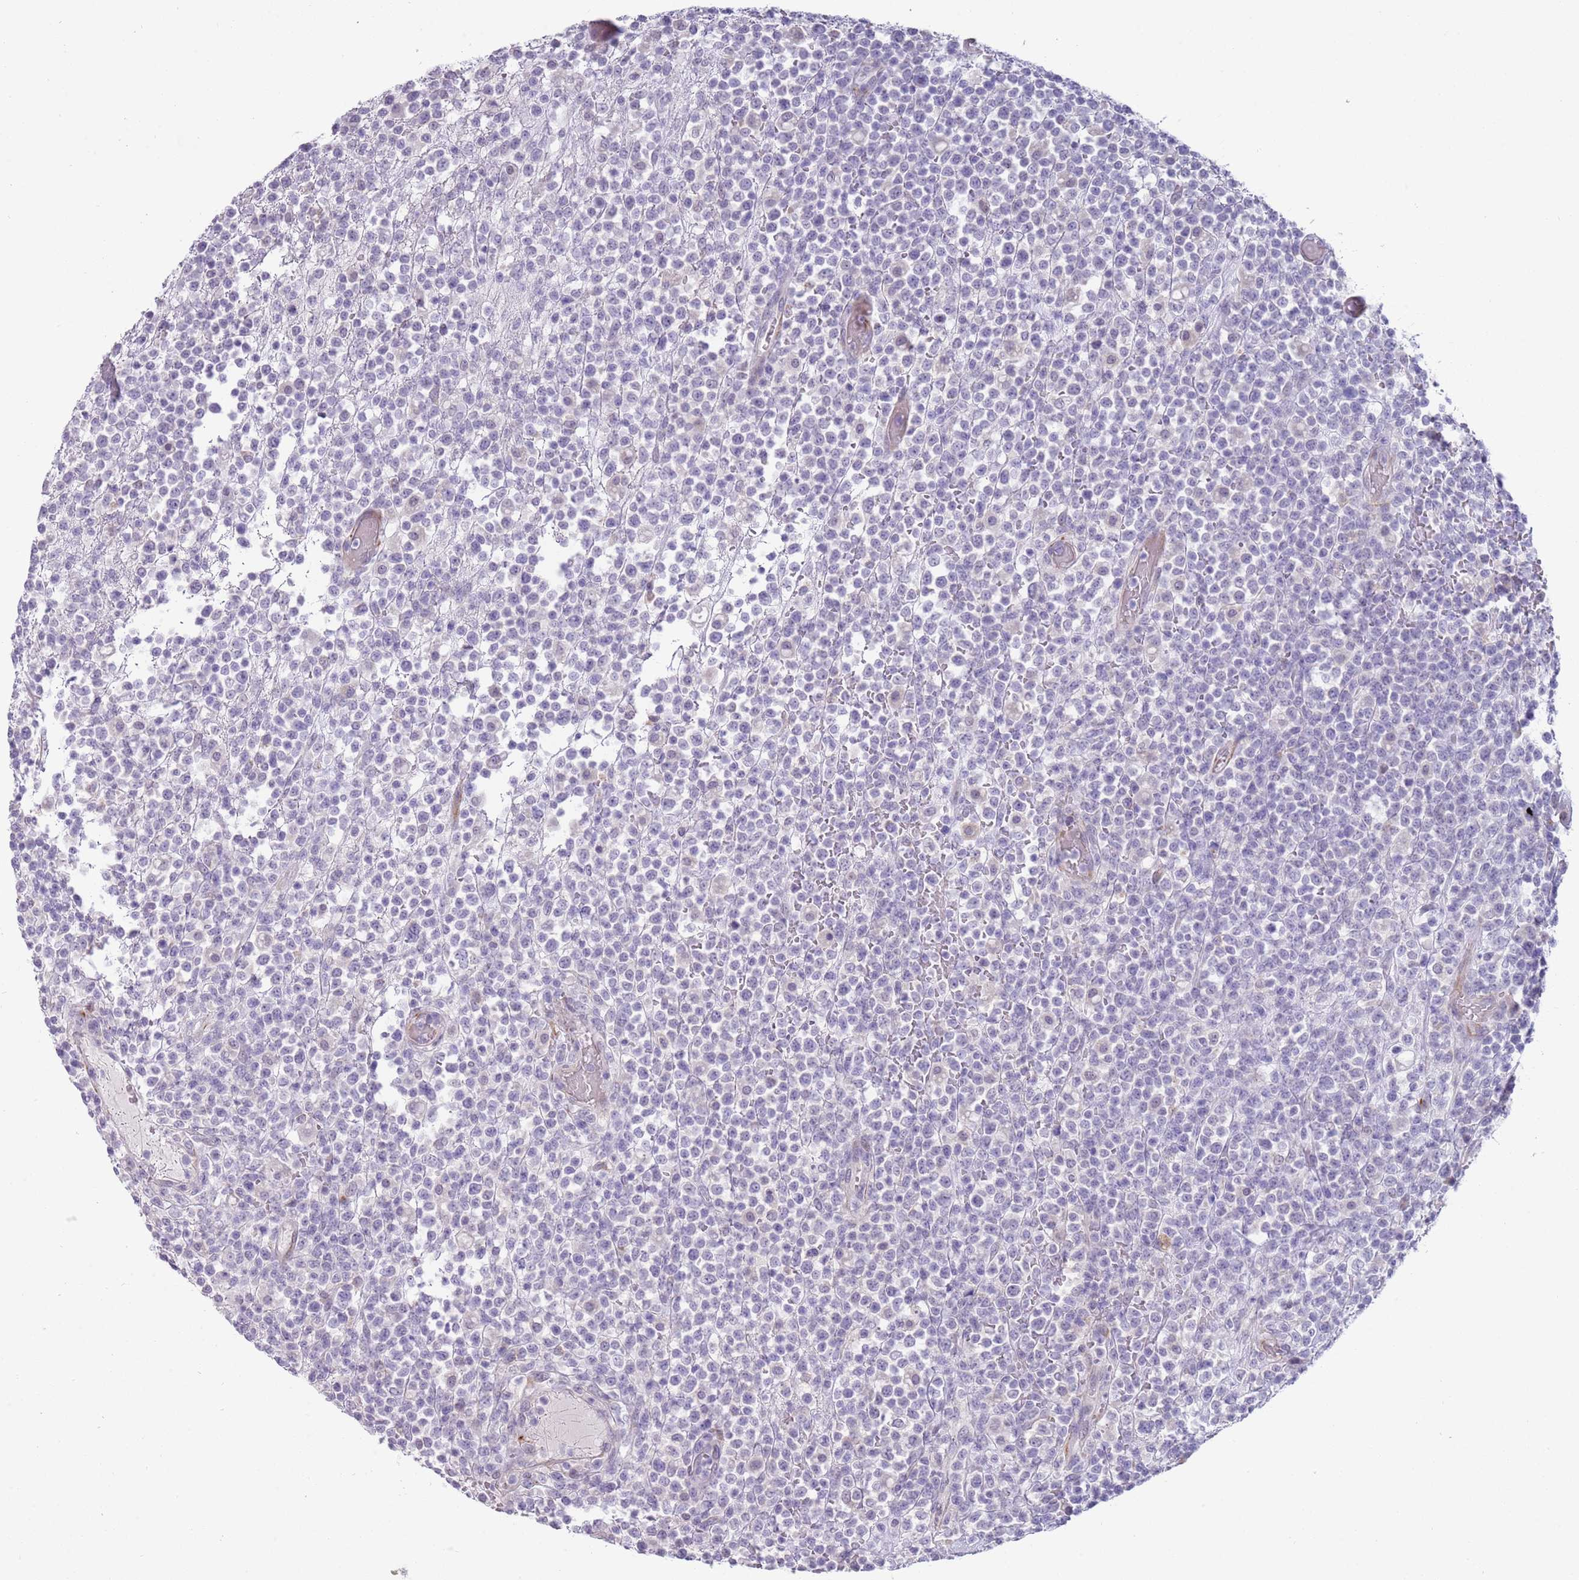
{"staining": {"intensity": "negative", "quantity": "none", "location": "none"}, "tissue": "lymphoma", "cell_type": "Tumor cells", "image_type": "cancer", "snomed": [{"axis": "morphology", "description": "Malignant lymphoma, non-Hodgkin's type, High grade"}, {"axis": "topography", "description": "Colon"}], "caption": "Tumor cells show no significant staining in lymphoma.", "gene": "NBPF3", "patient": {"sex": "female", "age": 53}}